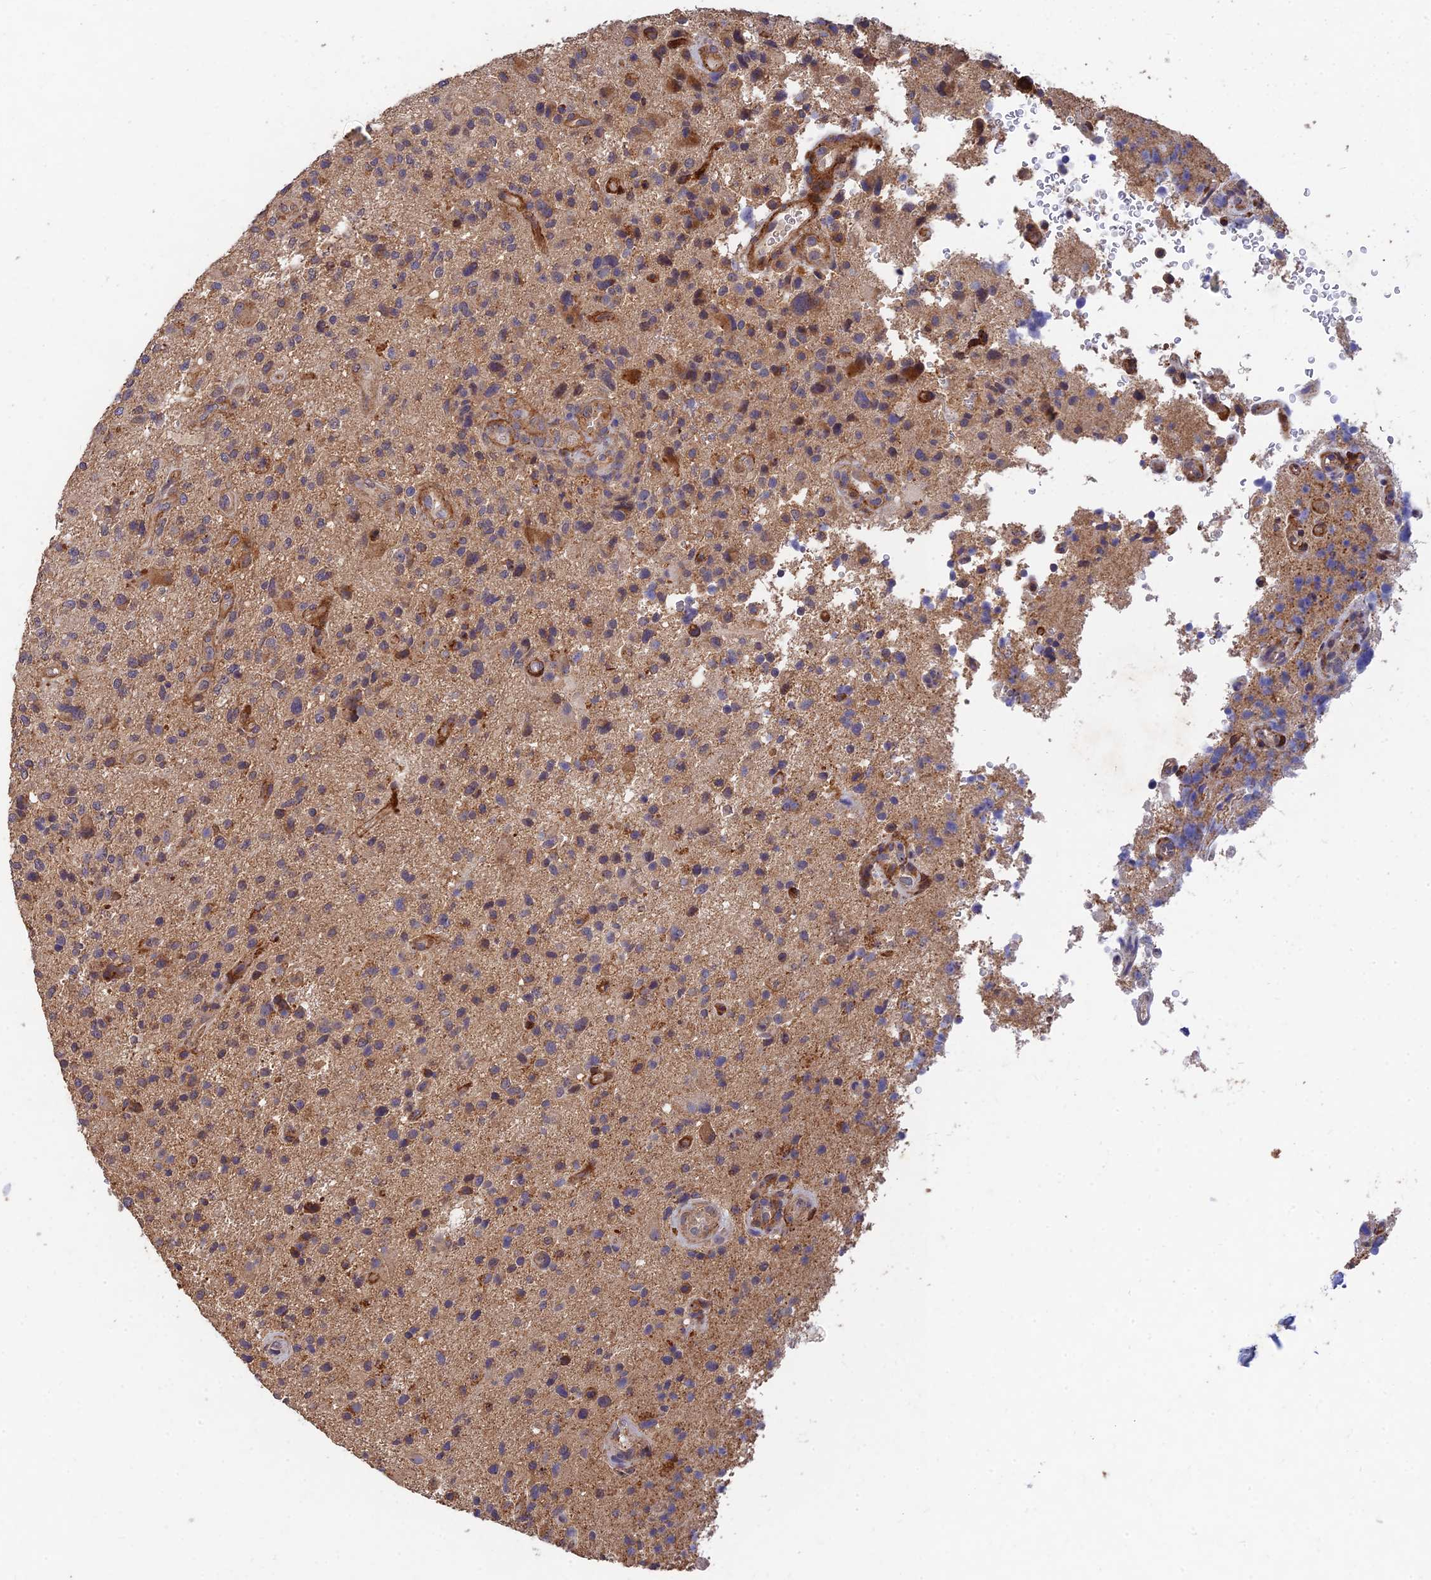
{"staining": {"intensity": "weak", "quantity": ">75%", "location": "cytoplasmic/membranous"}, "tissue": "glioma", "cell_type": "Tumor cells", "image_type": "cancer", "snomed": [{"axis": "morphology", "description": "Glioma, malignant, High grade"}, {"axis": "topography", "description": "Brain"}], "caption": "Immunohistochemical staining of glioma demonstrates weak cytoplasmic/membranous protein expression in approximately >75% of tumor cells.", "gene": "SLC38A11", "patient": {"sex": "male", "age": 47}}